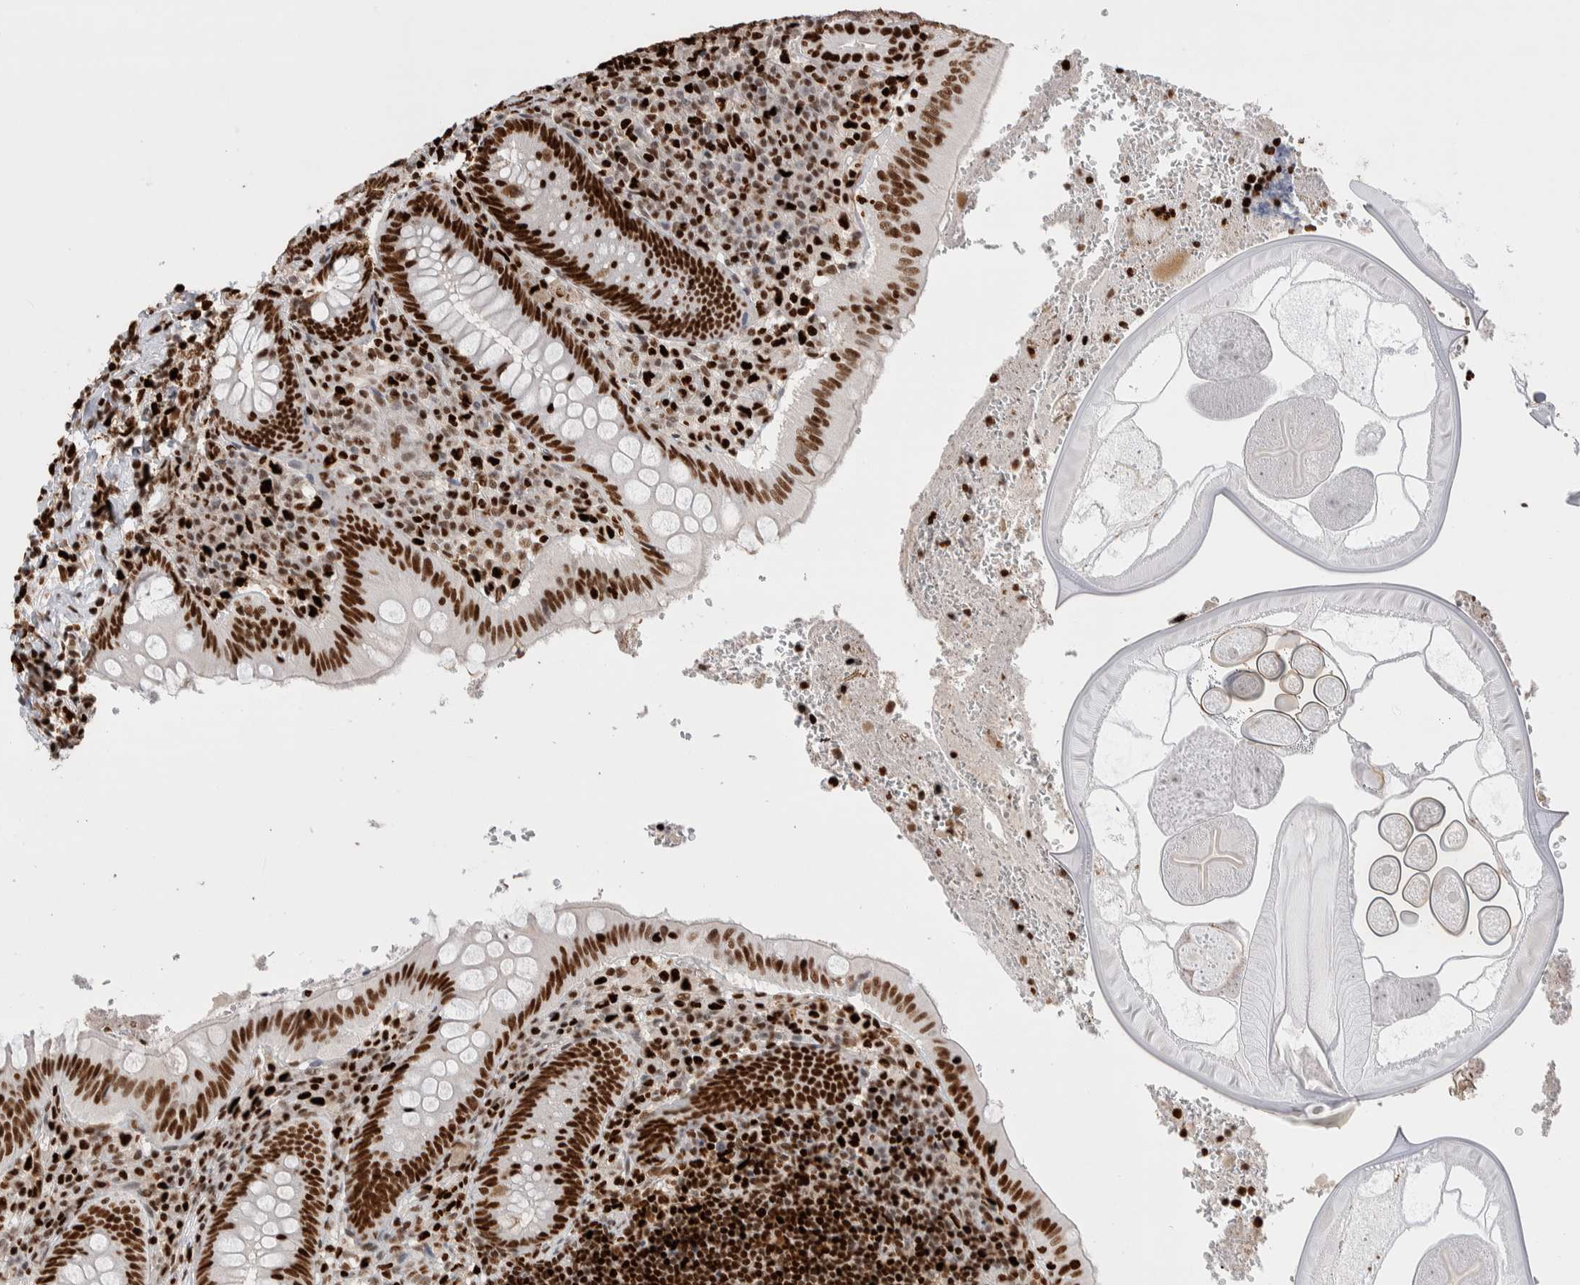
{"staining": {"intensity": "strong", "quantity": ">75%", "location": "nuclear"}, "tissue": "appendix", "cell_type": "Glandular cells", "image_type": "normal", "snomed": [{"axis": "morphology", "description": "Normal tissue, NOS"}, {"axis": "topography", "description": "Appendix"}], "caption": "Appendix was stained to show a protein in brown. There is high levels of strong nuclear positivity in approximately >75% of glandular cells. (DAB IHC with brightfield microscopy, high magnification).", "gene": "C17orf49", "patient": {"sex": "male", "age": 8}}